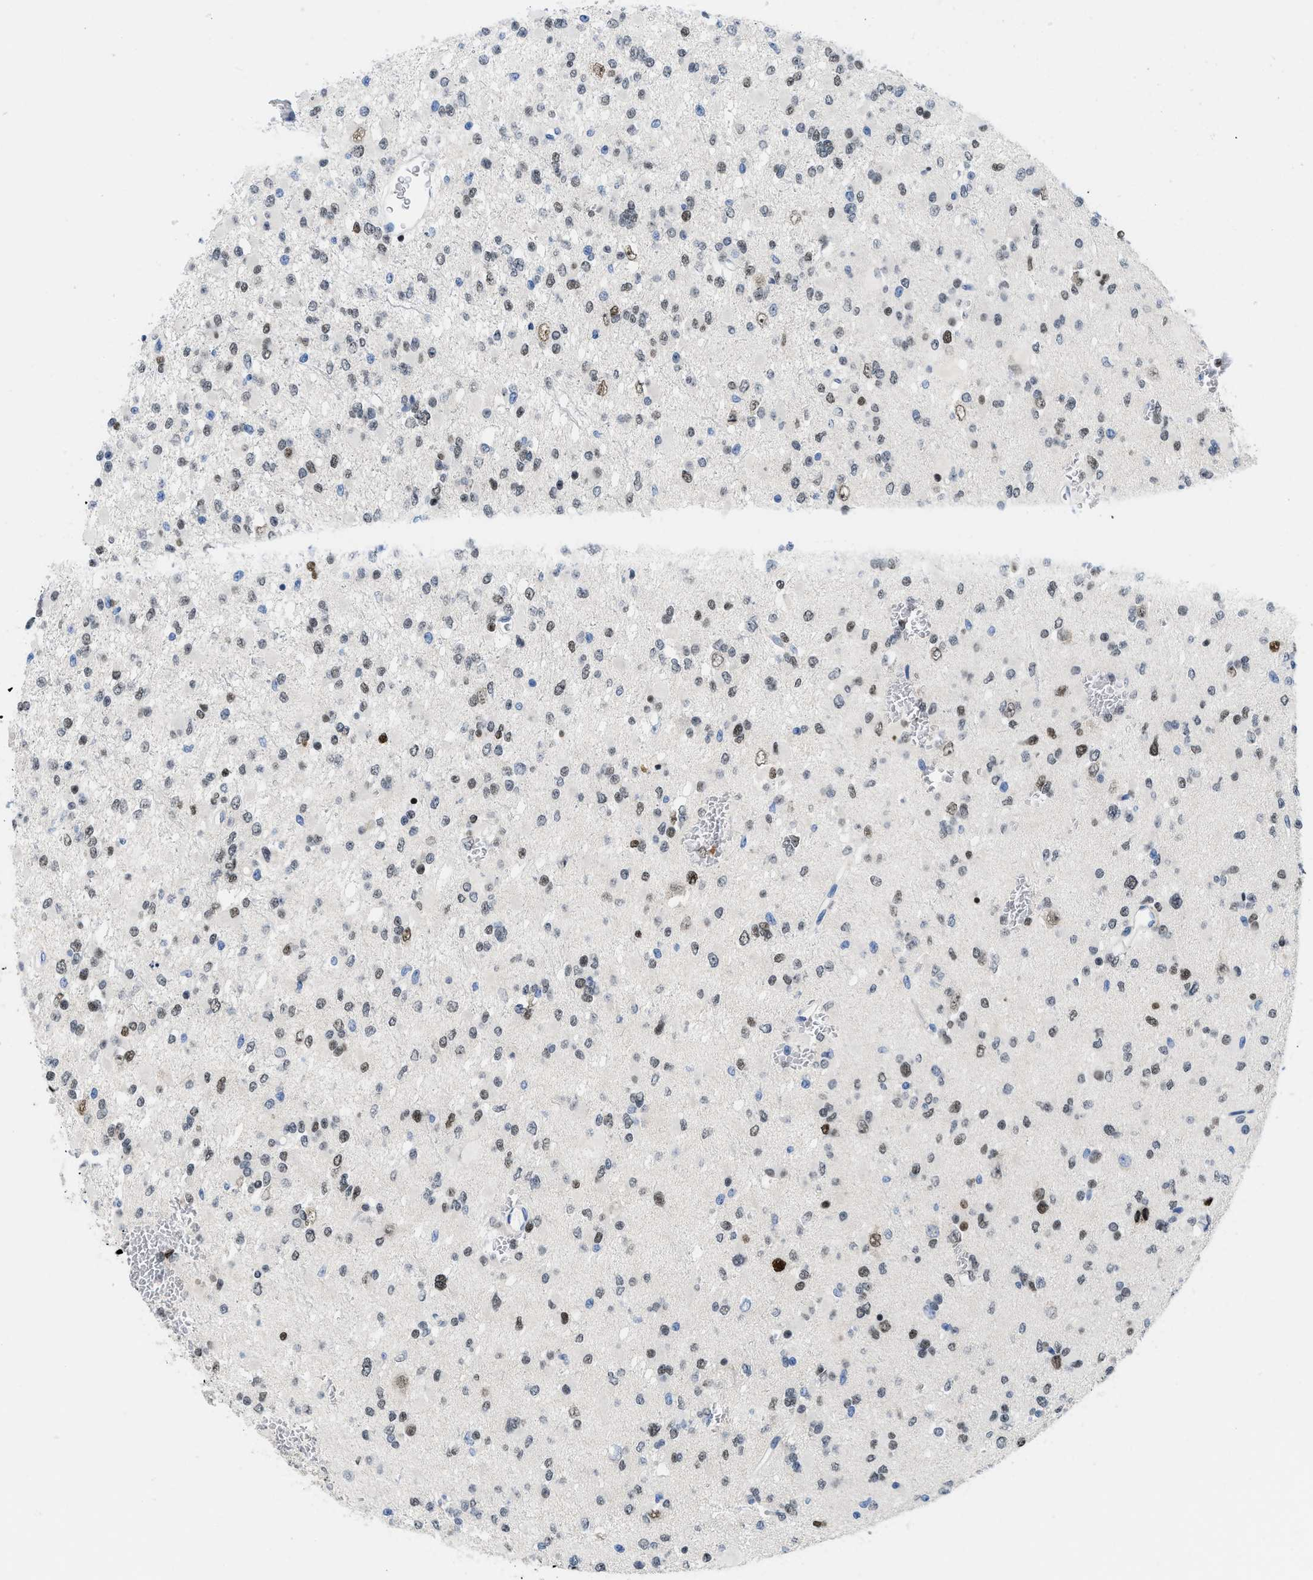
{"staining": {"intensity": "moderate", "quantity": ">75%", "location": "nuclear"}, "tissue": "glioma", "cell_type": "Tumor cells", "image_type": "cancer", "snomed": [{"axis": "morphology", "description": "Glioma, malignant, Low grade"}, {"axis": "topography", "description": "Brain"}], "caption": "Brown immunohistochemical staining in glioma demonstrates moderate nuclear positivity in approximately >75% of tumor cells. (DAB (3,3'-diaminobenzidine) IHC with brightfield microscopy, high magnification).", "gene": "NFIX", "patient": {"sex": "female", "age": 22}}